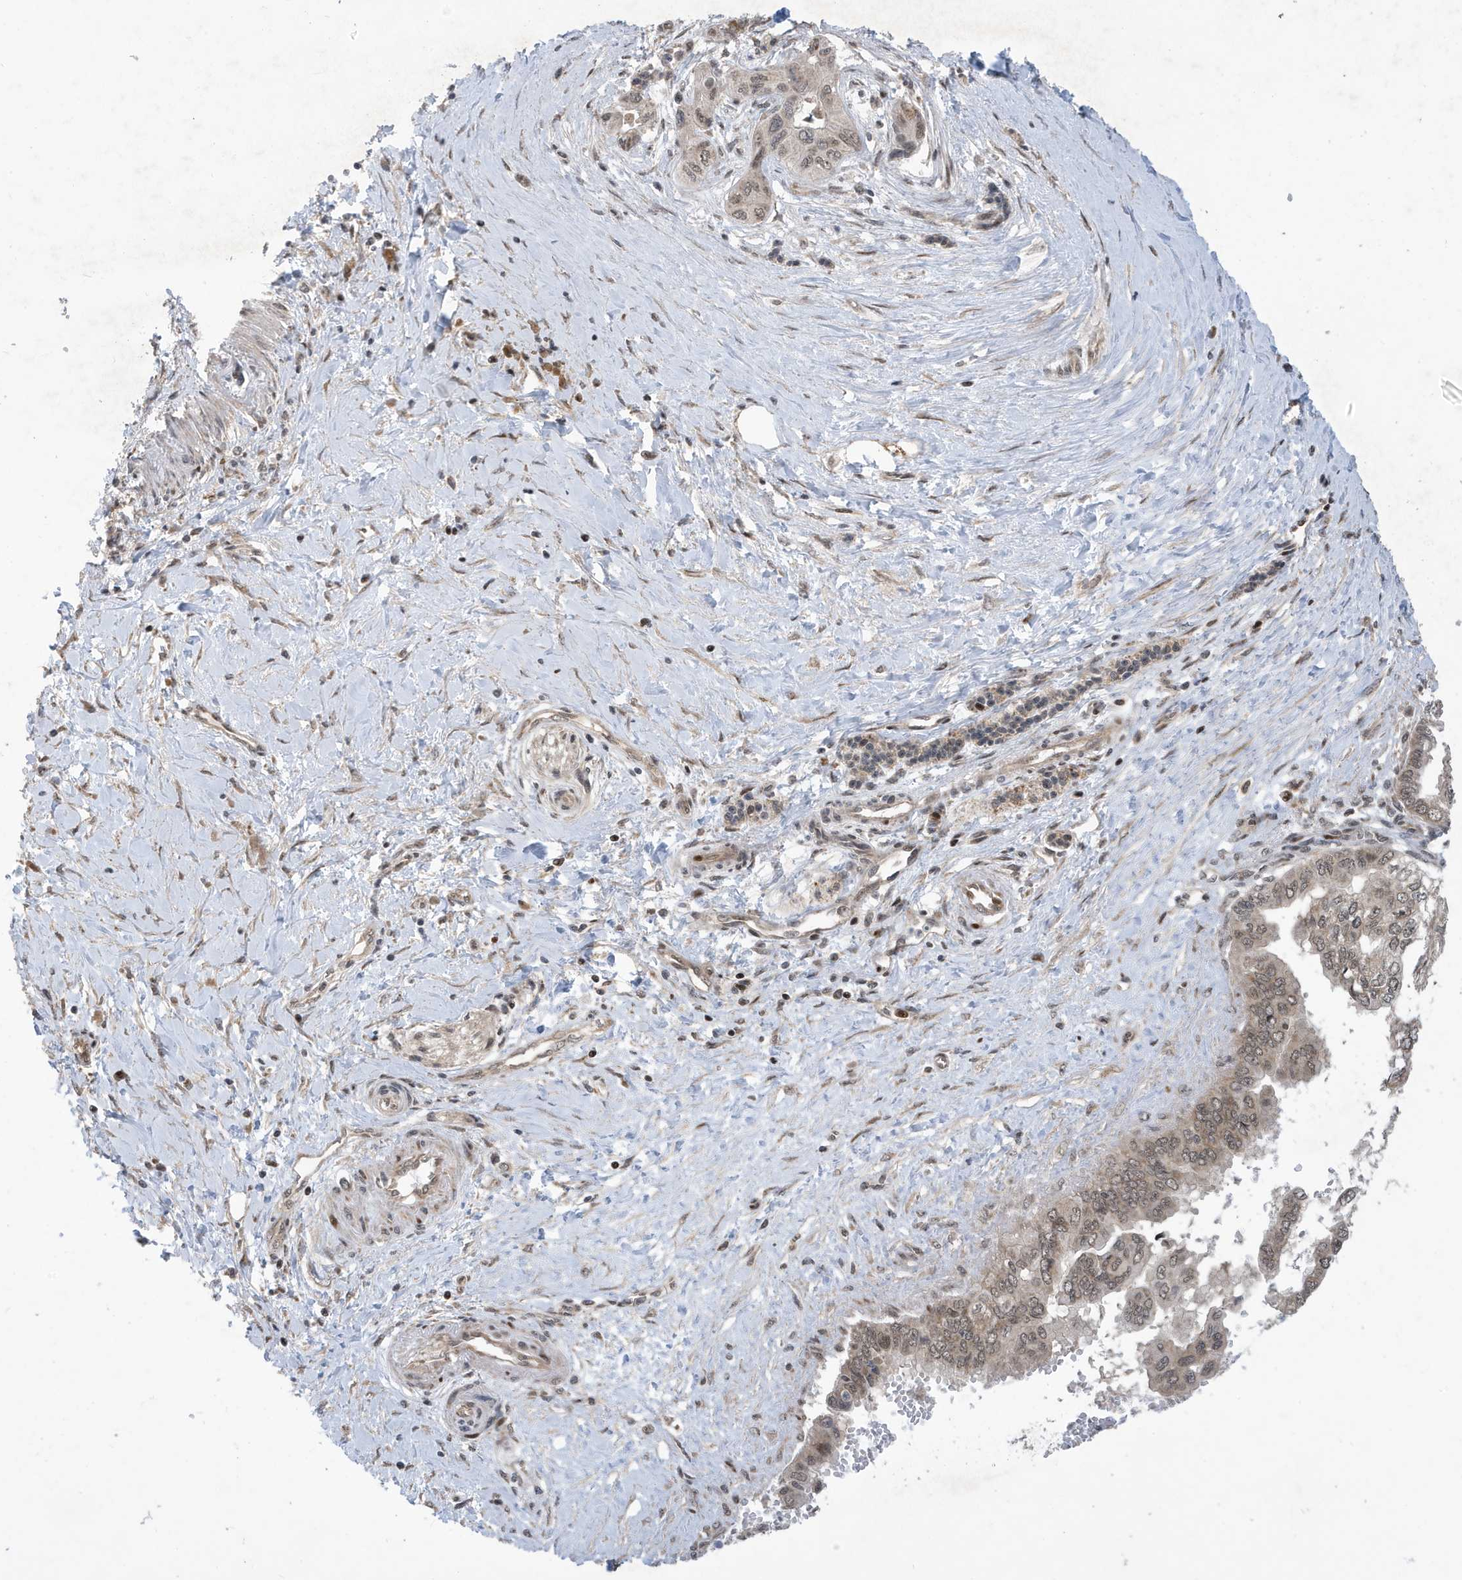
{"staining": {"intensity": "strong", "quantity": "<25%", "location": "cytoplasmic/membranous,nuclear"}, "tissue": "pancreatic cancer", "cell_type": "Tumor cells", "image_type": "cancer", "snomed": [{"axis": "morphology", "description": "Adenocarcinoma, NOS"}, {"axis": "topography", "description": "Pancreas"}], "caption": "Tumor cells display strong cytoplasmic/membranous and nuclear expression in approximately <25% of cells in pancreatic cancer (adenocarcinoma). (brown staining indicates protein expression, while blue staining denotes nuclei).", "gene": "FAM9B", "patient": {"sex": "male", "age": 51}}